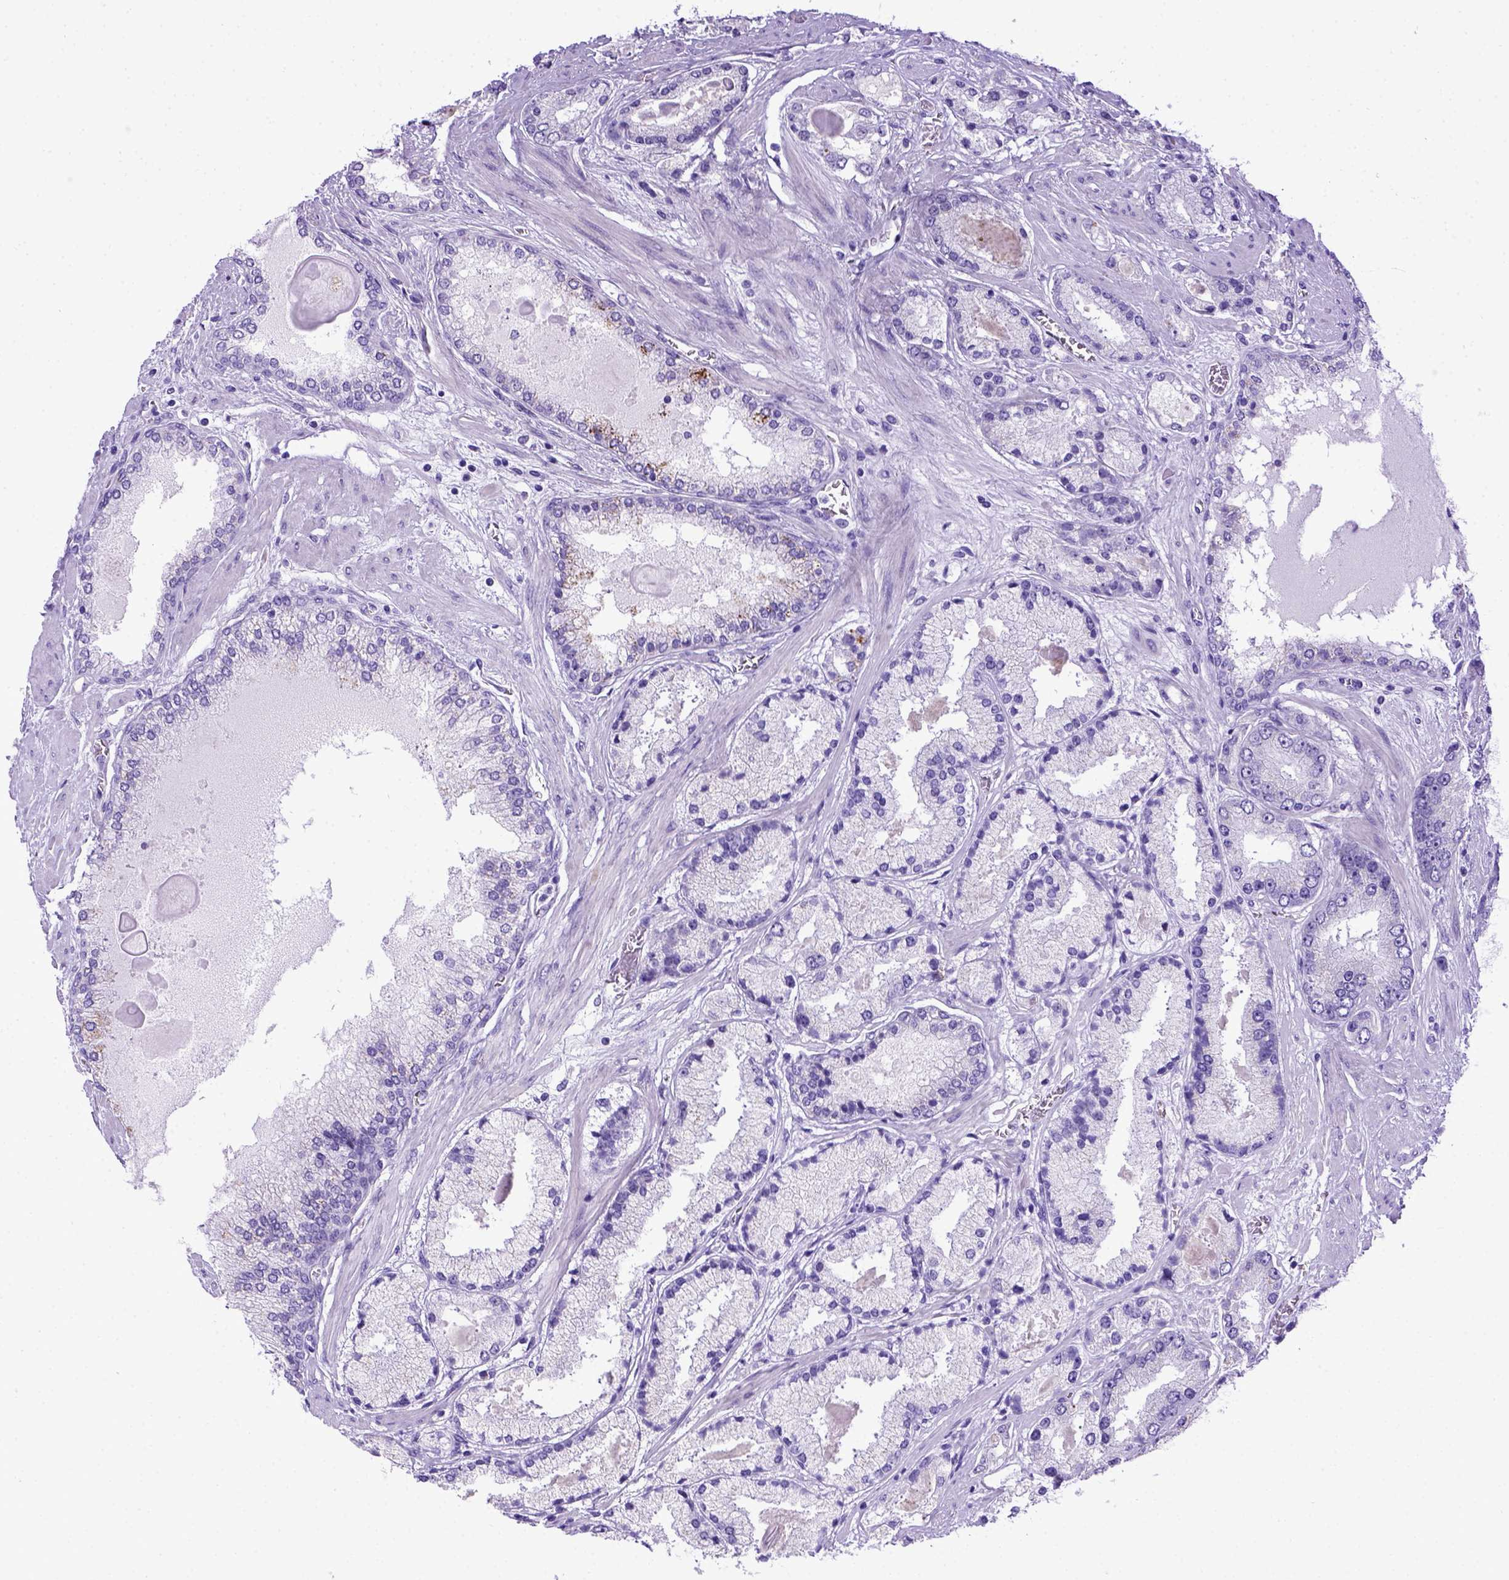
{"staining": {"intensity": "negative", "quantity": "none", "location": "none"}, "tissue": "prostate cancer", "cell_type": "Tumor cells", "image_type": "cancer", "snomed": [{"axis": "morphology", "description": "Adenocarcinoma, High grade"}, {"axis": "topography", "description": "Prostate"}], "caption": "Histopathology image shows no significant protein positivity in tumor cells of prostate adenocarcinoma (high-grade). Brightfield microscopy of immunohistochemistry stained with DAB (brown) and hematoxylin (blue), captured at high magnification.", "gene": "ADAM12", "patient": {"sex": "male", "age": 67}}